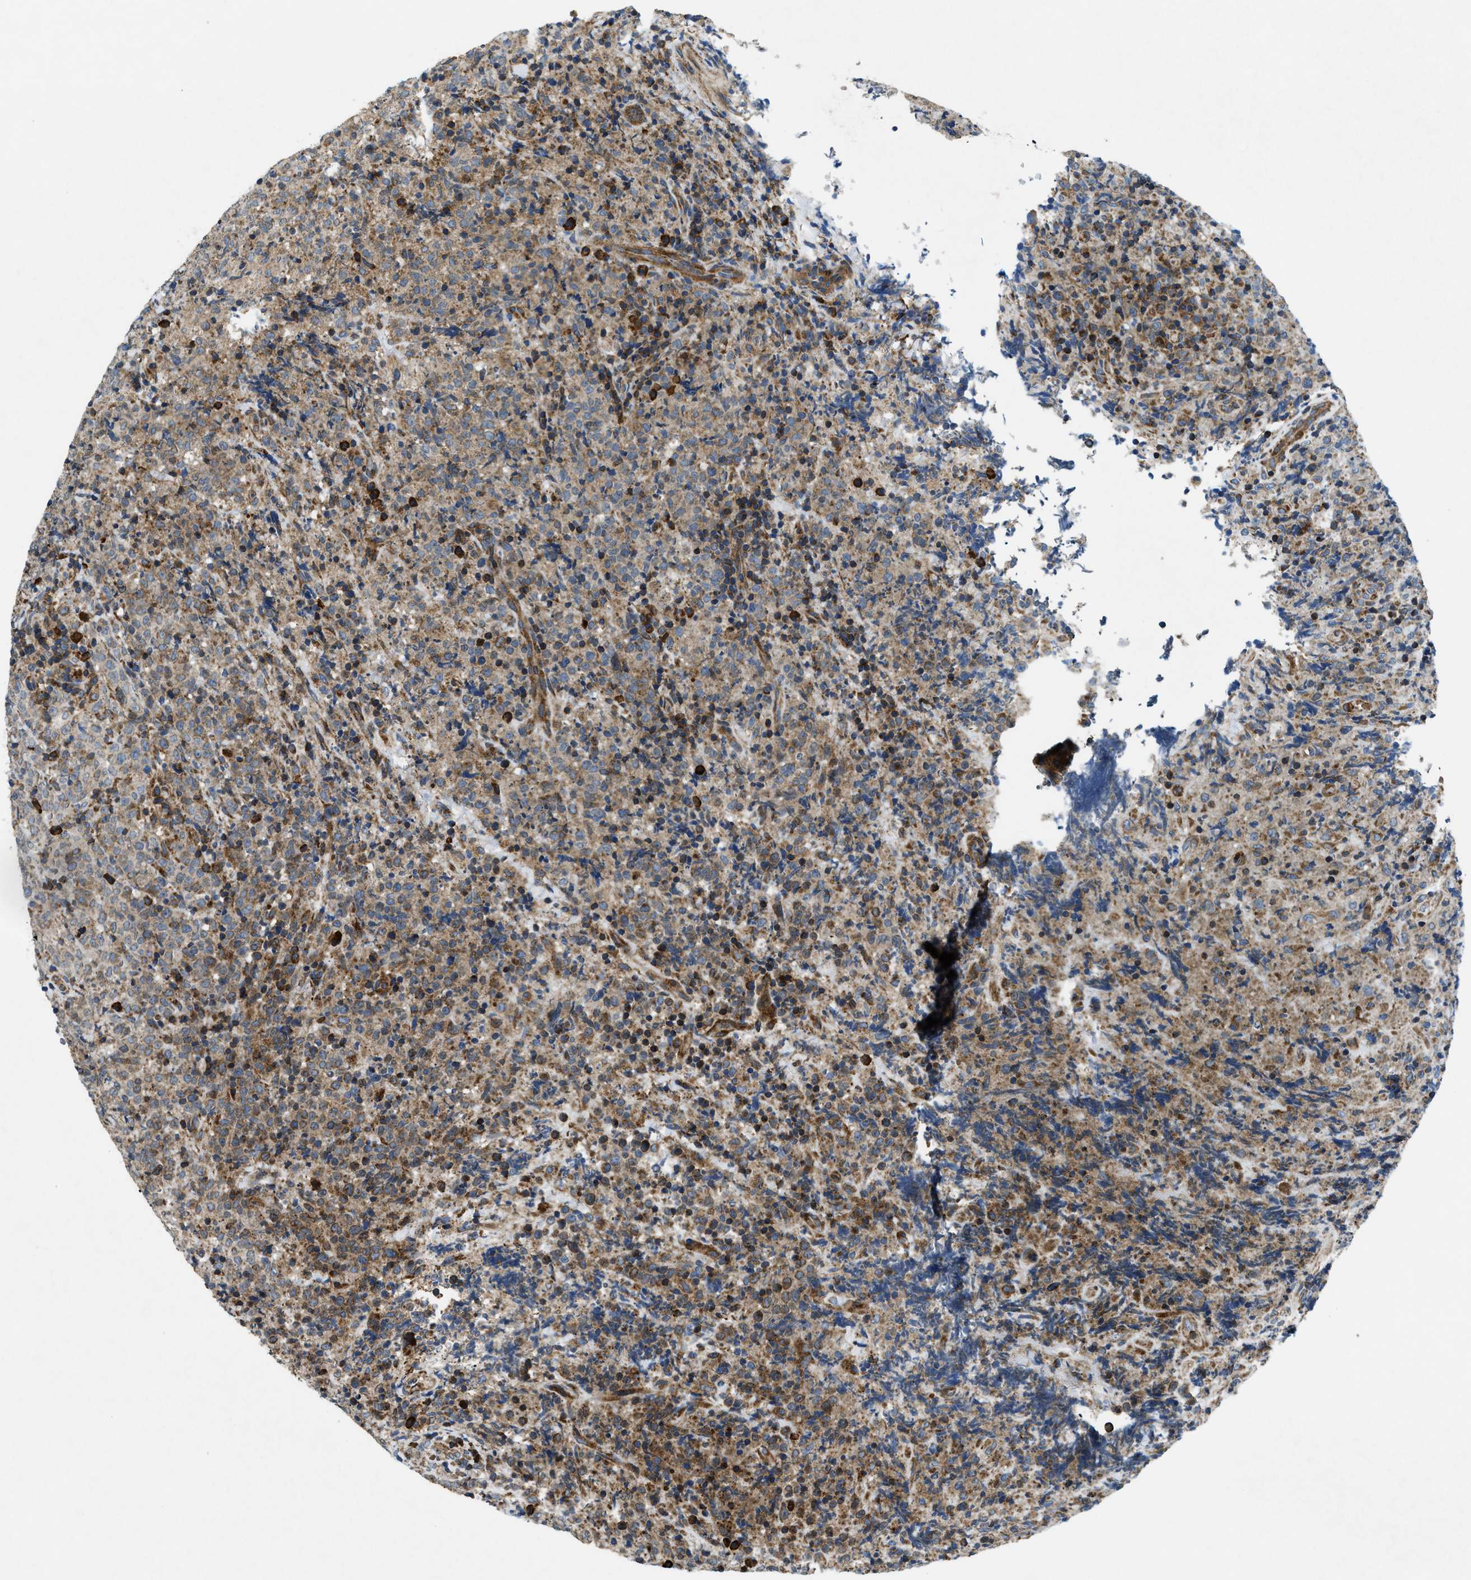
{"staining": {"intensity": "weak", "quantity": ">75%", "location": "cytoplasmic/membranous"}, "tissue": "lymphoma", "cell_type": "Tumor cells", "image_type": "cancer", "snomed": [{"axis": "morphology", "description": "Malignant lymphoma, non-Hodgkin's type, High grade"}, {"axis": "topography", "description": "Tonsil"}], "caption": "Tumor cells show low levels of weak cytoplasmic/membranous staining in about >75% of cells in human lymphoma.", "gene": "CSPG4", "patient": {"sex": "female", "age": 36}}